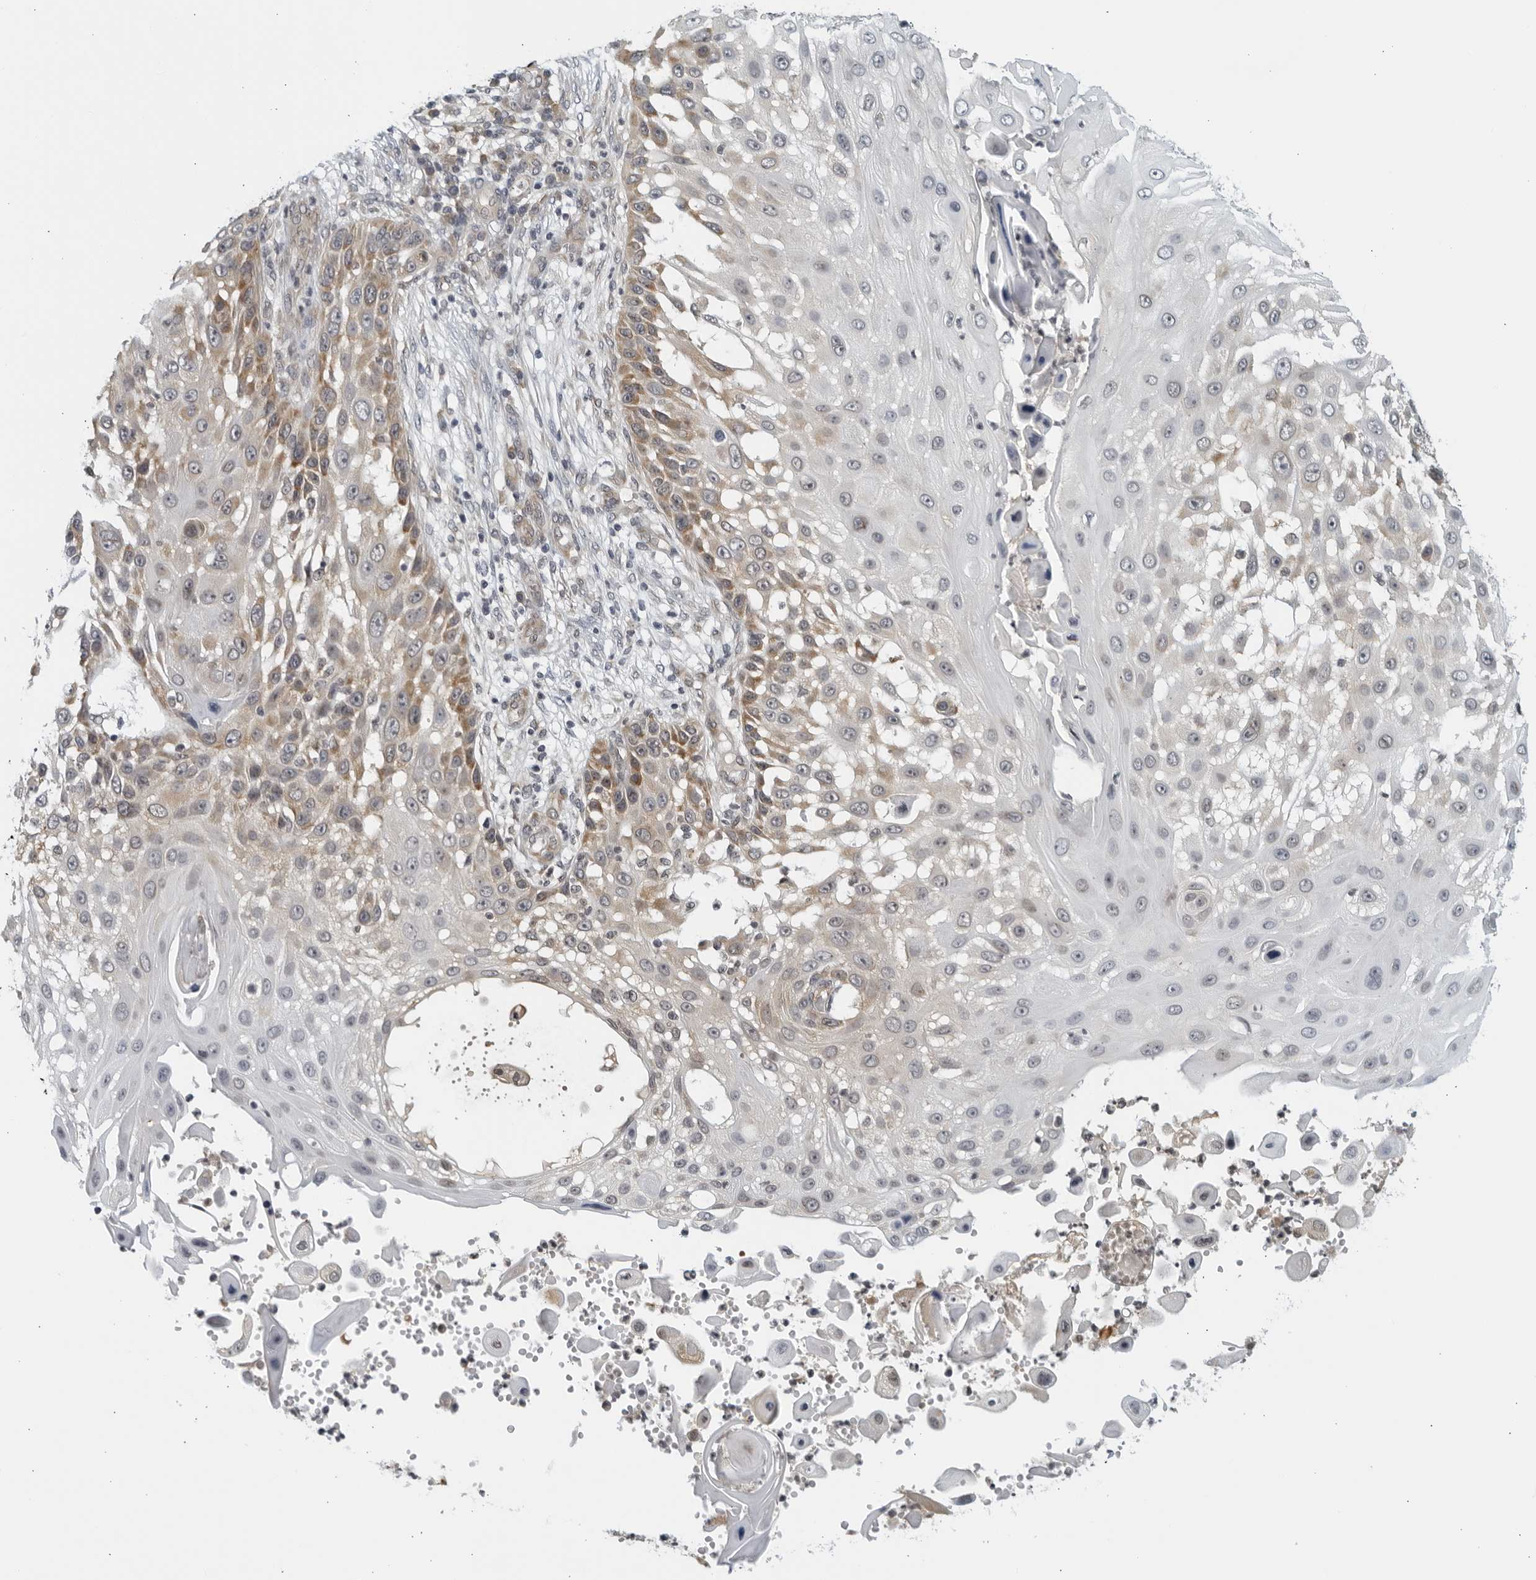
{"staining": {"intensity": "moderate", "quantity": "<25%", "location": "cytoplasmic/membranous"}, "tissue": "skin cancer", "cell_type": "Tumor cells", "image_type": "cancer", "snomed": [{"axis": "morphology", "description": "Squamous cell carcinoma, NOS"}, {"axis": "topography", "description": "Skin"}], "caption": "The micrograph displays staining of skin squamous cell carcinoma, revealing moderate cytoplasmic/membranous protein expression (brown color) within tumor cells.", "gene": "RC3H1", "patient": {"sex": "female", "age": 44}}